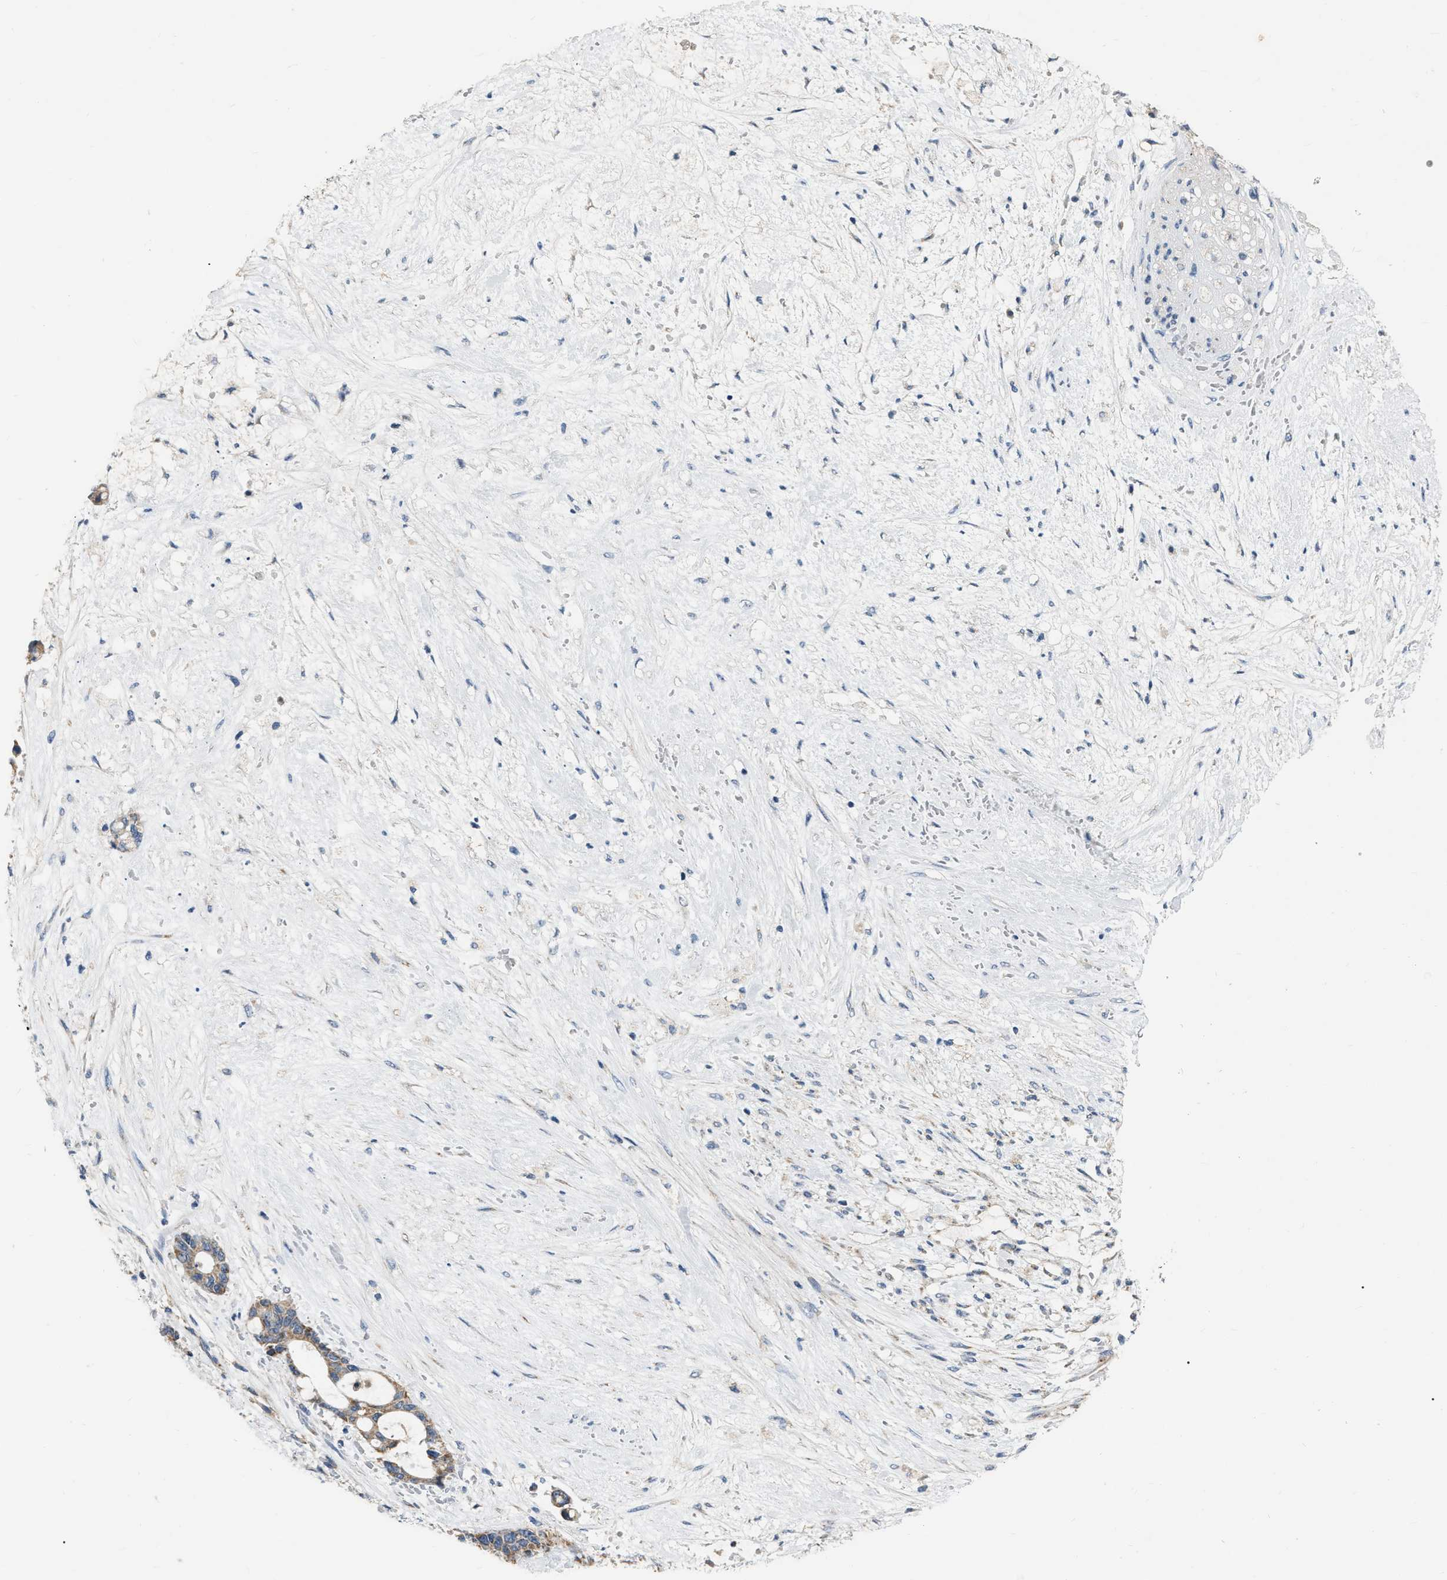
{"staining": {"intensity": "moderate", "quantity": ">75%", "location": "cytoplasmic/membranous"}, "tissue": "liver cancer", "cell_type": "Tumor cells", "image_type": "cancer", "snomed": [{"axis": "morphology", "description": "Normal tissue, NOS"}, {"axis": "morphology", "description": "Cholangiocarcinoma"}, {"axis": "topography", "description": "Liver"}, {"axis": "topography", "description": "Peripheral nerve tissue"}], "caption": "An image of human liver cholangiocarcinoma stained for a protein reveals moderate cytoplasmic/membranous brown staining in tumor cells.", "gene": "DDX56", "patient": {"sex": "female", "age": 73}}